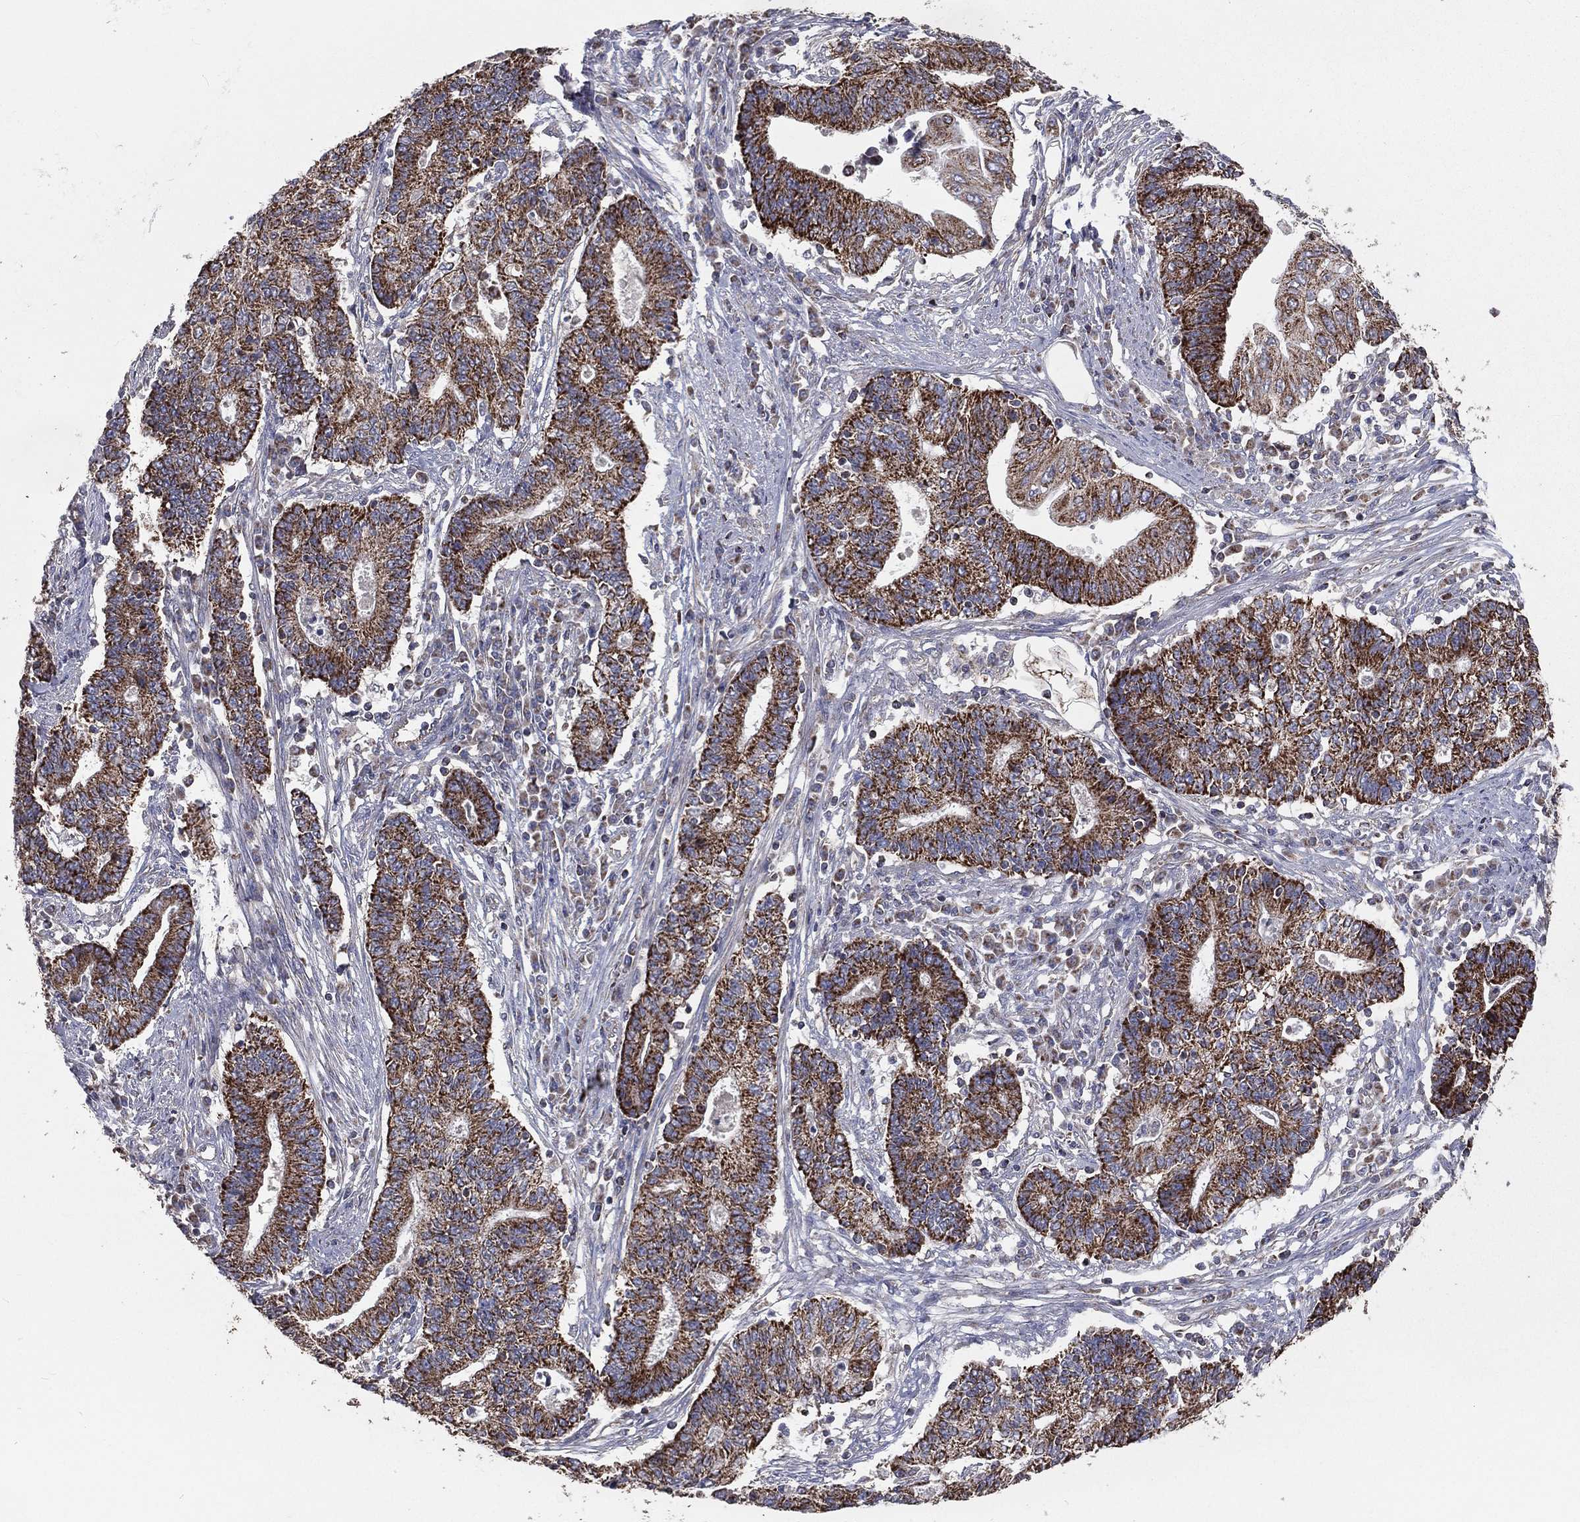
{"staining": {"intensity": "strong", "quantity": ">75%", "location": "cytoplasmic/membranous"}, "tissue": "endometrial cancer", "cell_type": "Tumor cells", "image_type": "cancer", "snomed": [{"axis": "morphology", "description": "Adenocarcinoma, NOS"}, {"axis": "topography", "description": "Uterus"}, {"axis": "topography", "description": "Endometrium"}], "caption": "Immunohistochemical staining of human adenocarcinoma (endometrial) shows strong cytoplasmic/membranous protein staining in approximately >75% of tumor cells. (Stains: DAB (3,3'-diaminobenzidine) in brown, nuclei in blue, Microscopy: brightfield microscopy at high magnification).", "gene": "HADH", "patient": {"sex": "female", "age": 54}}